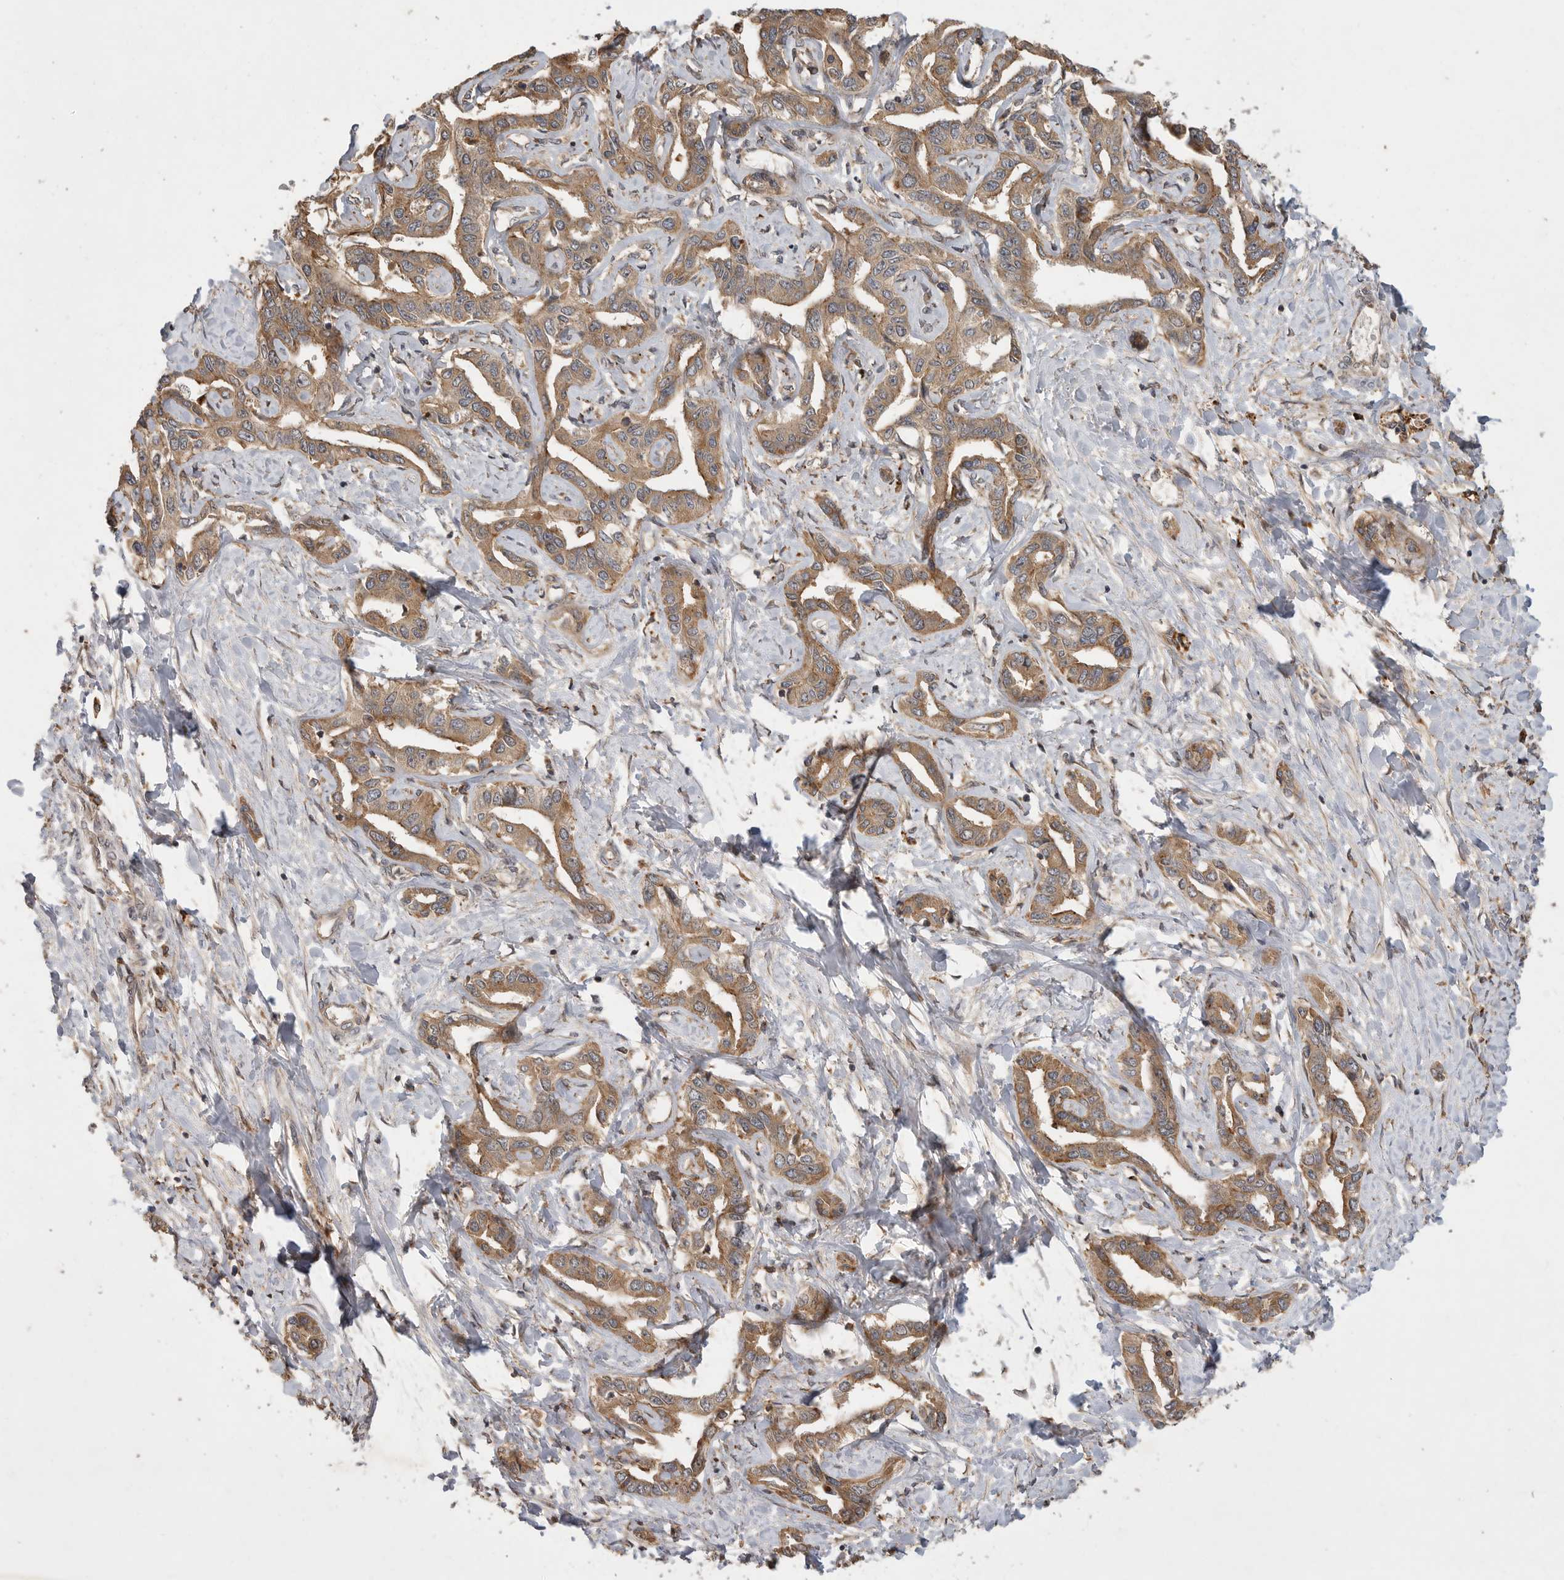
{"staining": {"intensity": "moderate", "quantity": ">75%", "location": "cytoplasmic/membranous"}, "tissue": "liver cancer", "cell_type": "Tumor cells", "image_type": "cancer", "snomed": [{"axis": "morphology", "description": "Cholangiocarcinoma"}, {"axis": "topography", "description": "Liver"}], "caption": "IHC of human liver cancer (cholangiocarcinoma) displays medium levels of moderate cytoplasmic/membranous expression in about >75% of tumor cells.", "gene": "ZNF232", "patient": {"sex": "male", "age": 59}}